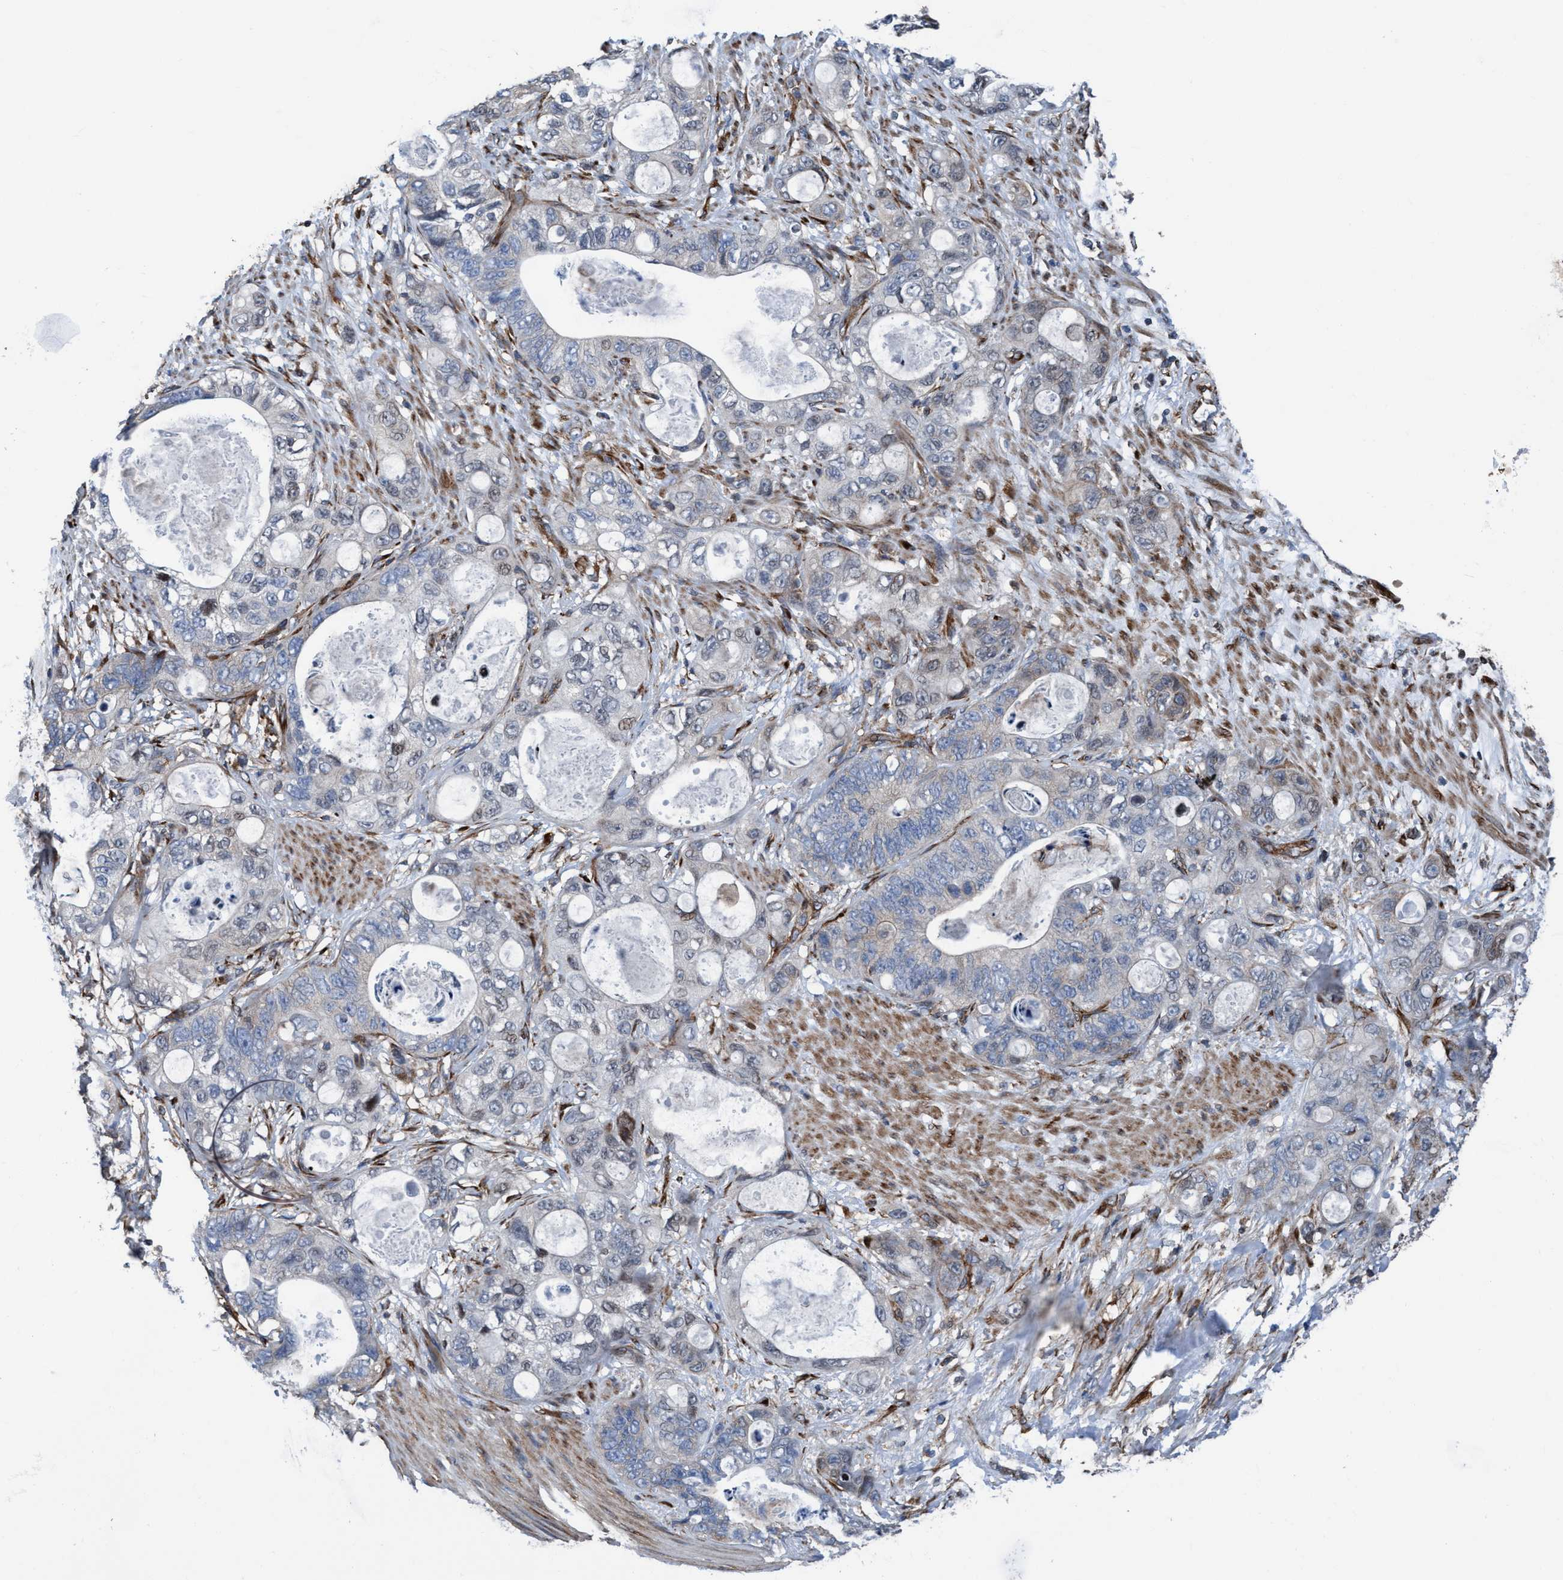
{"staining": {"intensity": "negative", "quantity": "none", "location": "none"}, "tissue": "stomach cancer", "cell_type": "Tumor cells", "image_type": "cancer", "snomed": [{"axis": "morphology", "description": "Normal tissue, NOS"}, {"axis": "morphology", "description": "Adenocarcinoma, NOS"}, {"axis": "topography", "description": "Stomach"}], "caption": "Image shows no significant protein expression in tumor cells of adenocarcinoma (stomach). Brightfield microscopy of immunohistochemistry (IHC) stained with DAB (brown) and hematoxylin (blue), captured at high magnification.", "gene": "NMT1", "patient": {"sex": "female", "age": 89}}